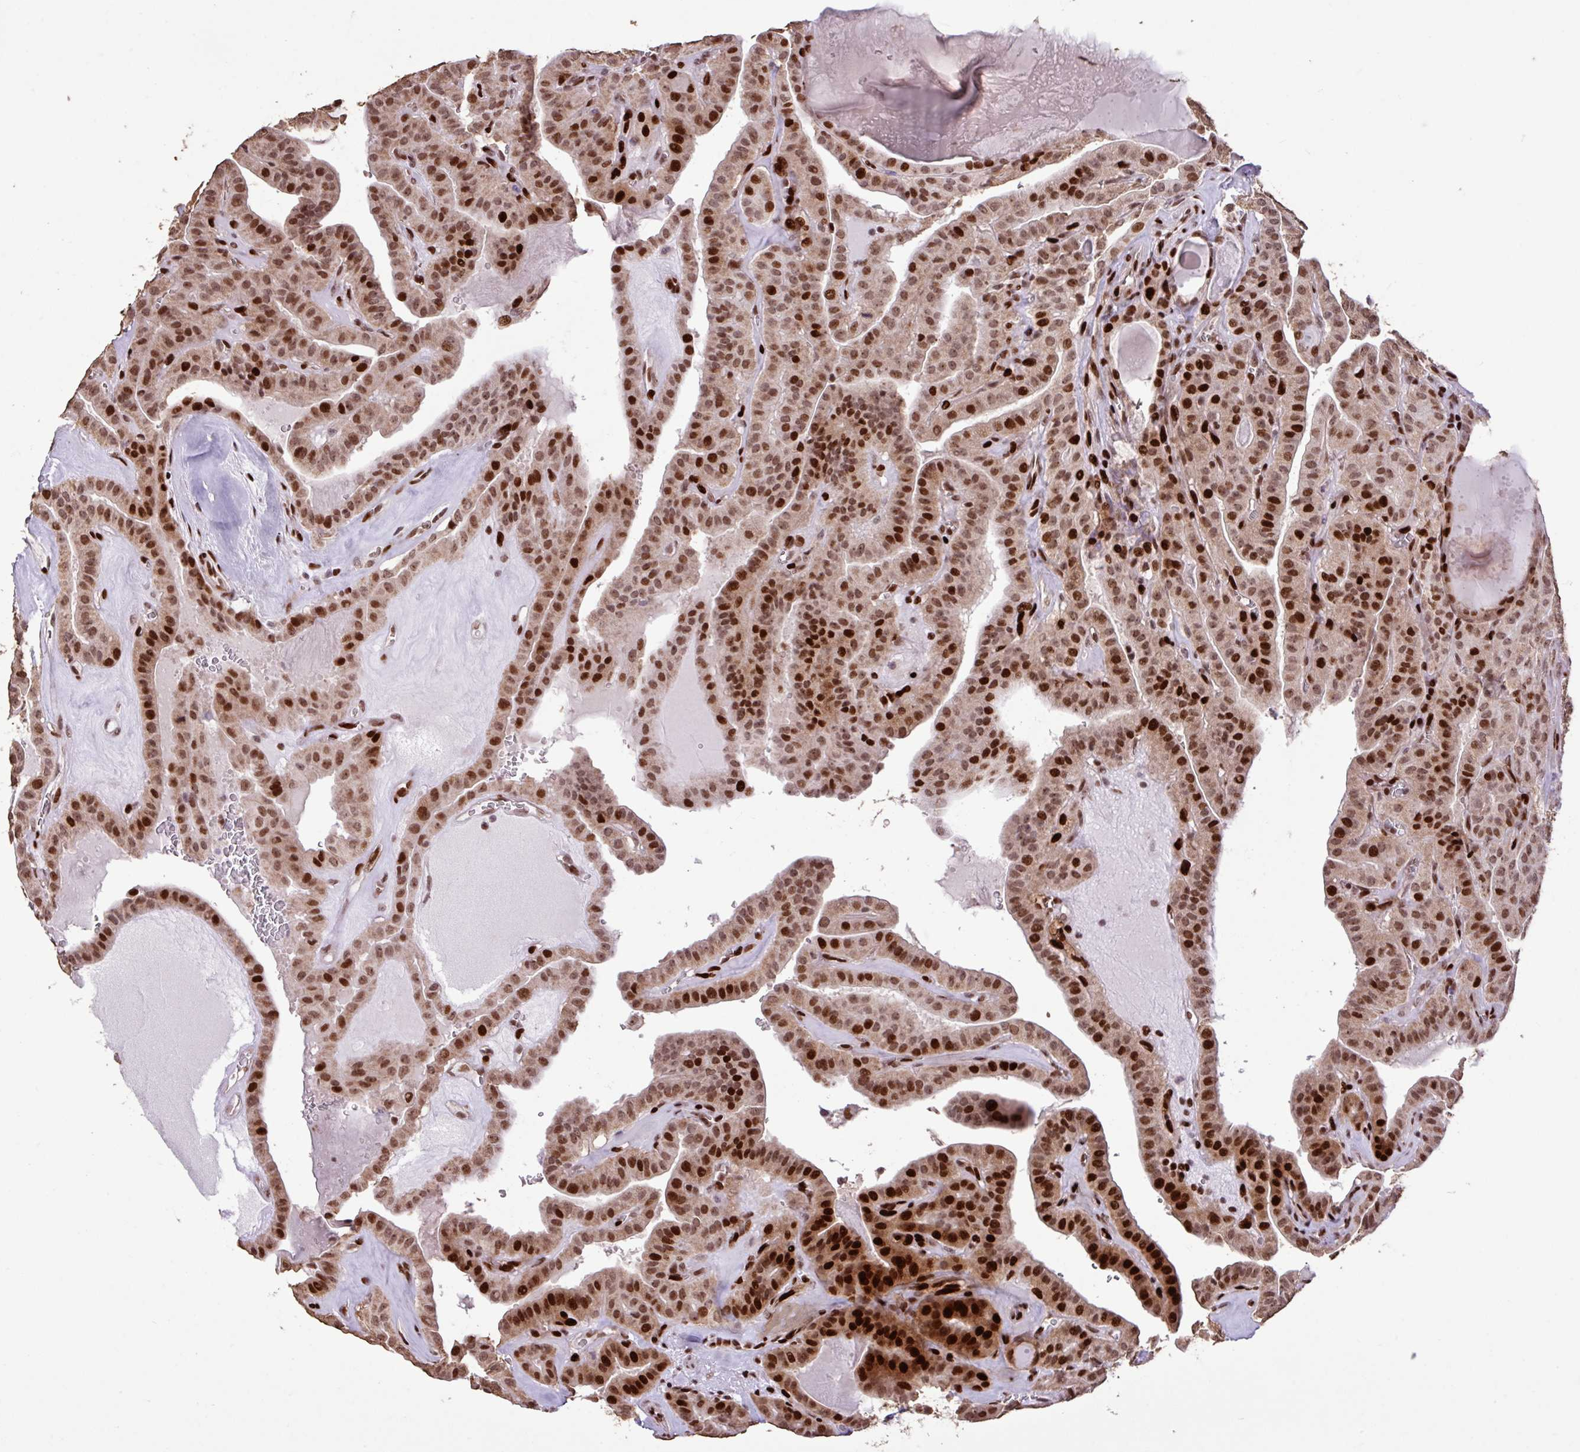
{"staining": {"intensity": "strong", "quantity": "25%-75%", "location": "nuclear"}, "tissue": "thyroid cancer", "cell_type": "Tumor cells", "image_type": "cancer", "snomed": [{"axis": "morphology", "description": "Papillary adenocarcinoma, NOS"}, {"axis": "topography", "description": "Thyroid gland"}], "caption": "Human thyroid papillary adenocarcinoma stained with a protein marker reveals strong staining in tumor cells.", "gene": "ZNF709", "patient": {"sex": "male", "age": 52}}